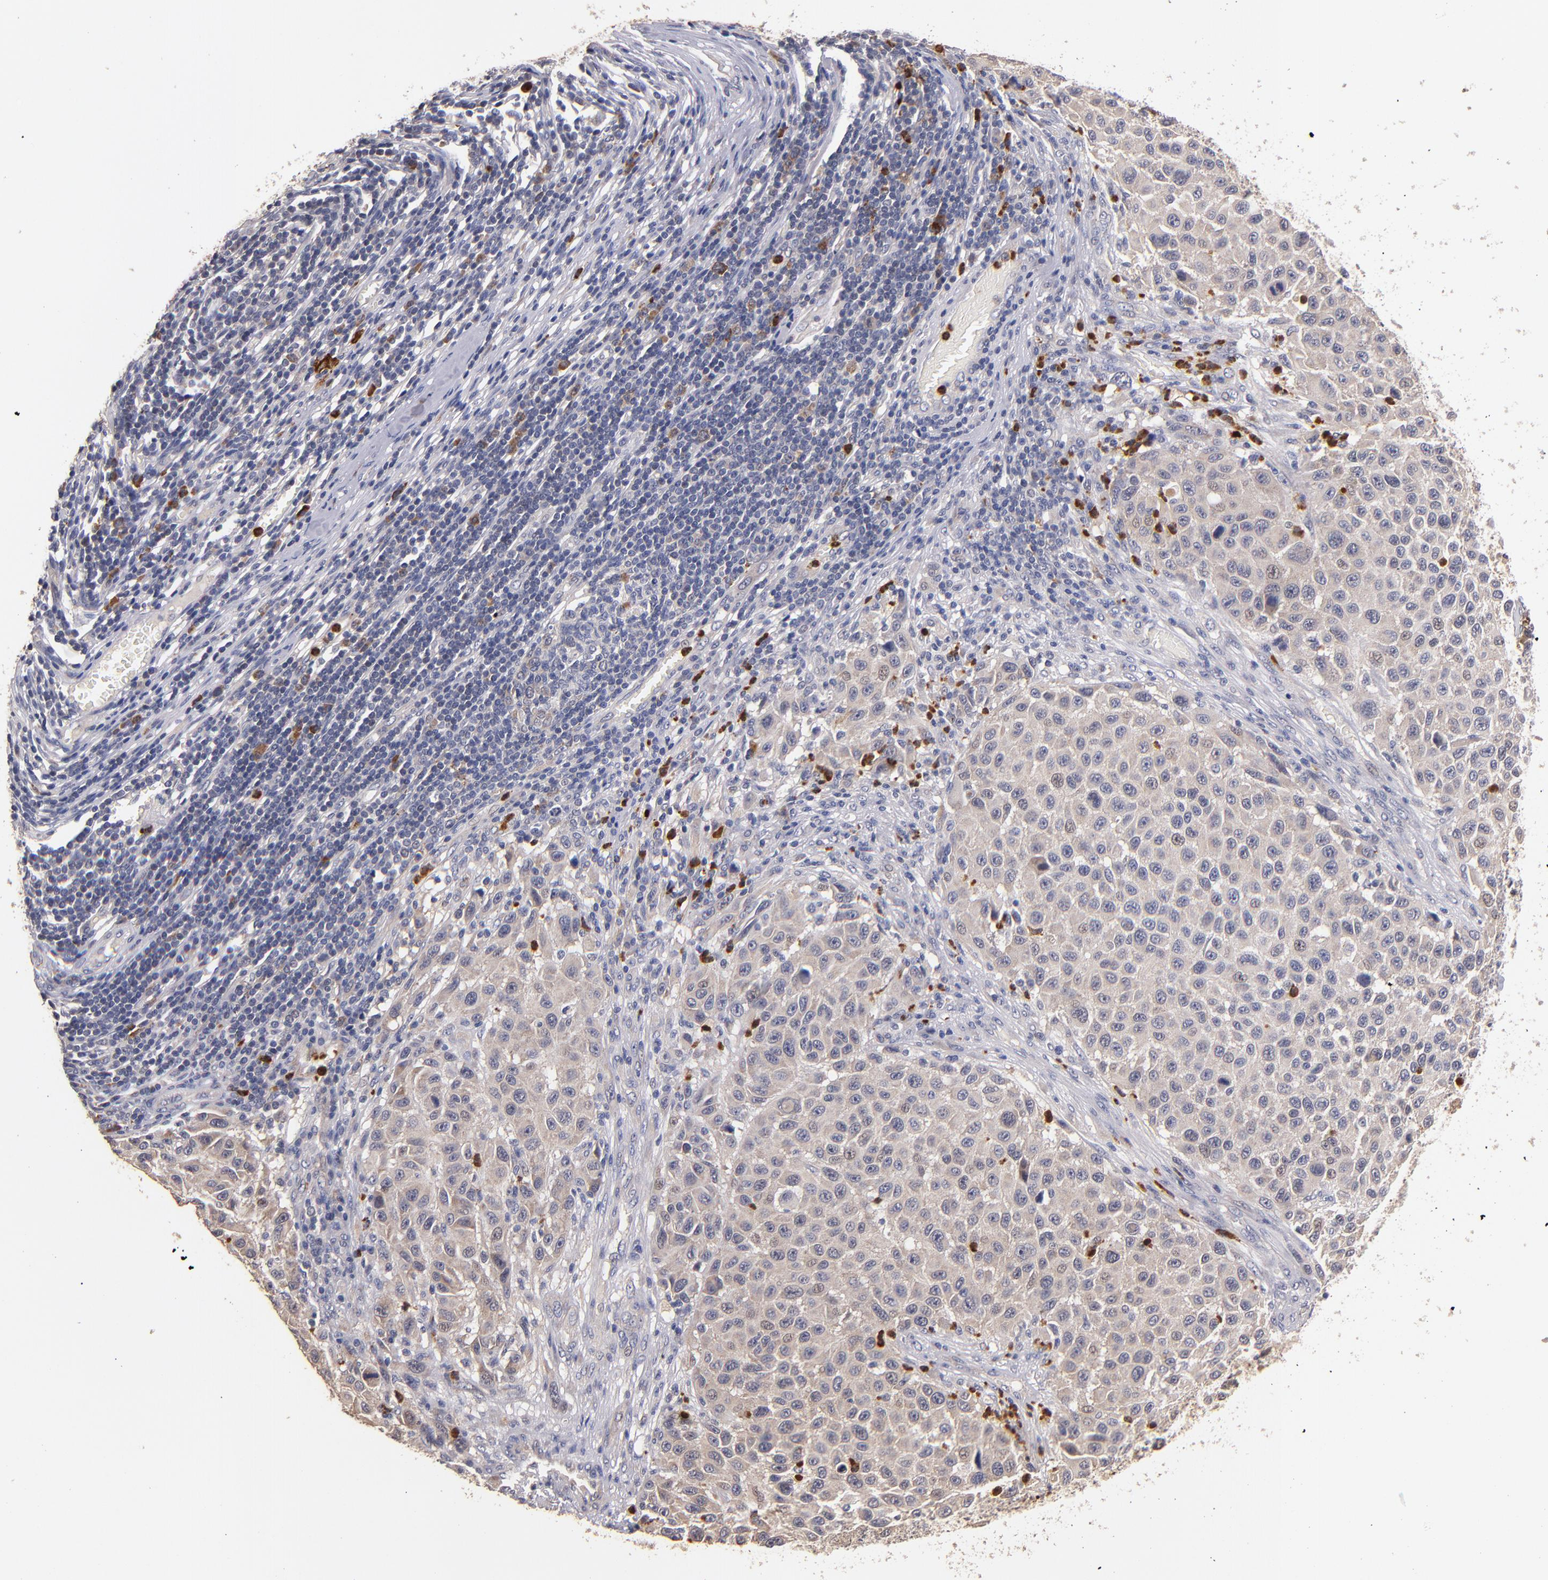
{"staining": {"intensity": "weak", "quantity": ">75%", "location": "cytoplasmic/membranous"}, "tissue": "melanoma", "cell_type": "Tumor cells", "image_type": "cancer", "snomed": [{"axis": "morphology", "description": "Malignant melanoma, Metastatic site"}, {"axis": "topography", "description": "Lymph node"}], "caption": "Protein positivity by IHC shows weak cytoplasmic/membranous staining in approximately >75% of tumor cells in melanoma.", "gene": "TTLL12", "patient": {"sex": "male", "age": 61}}